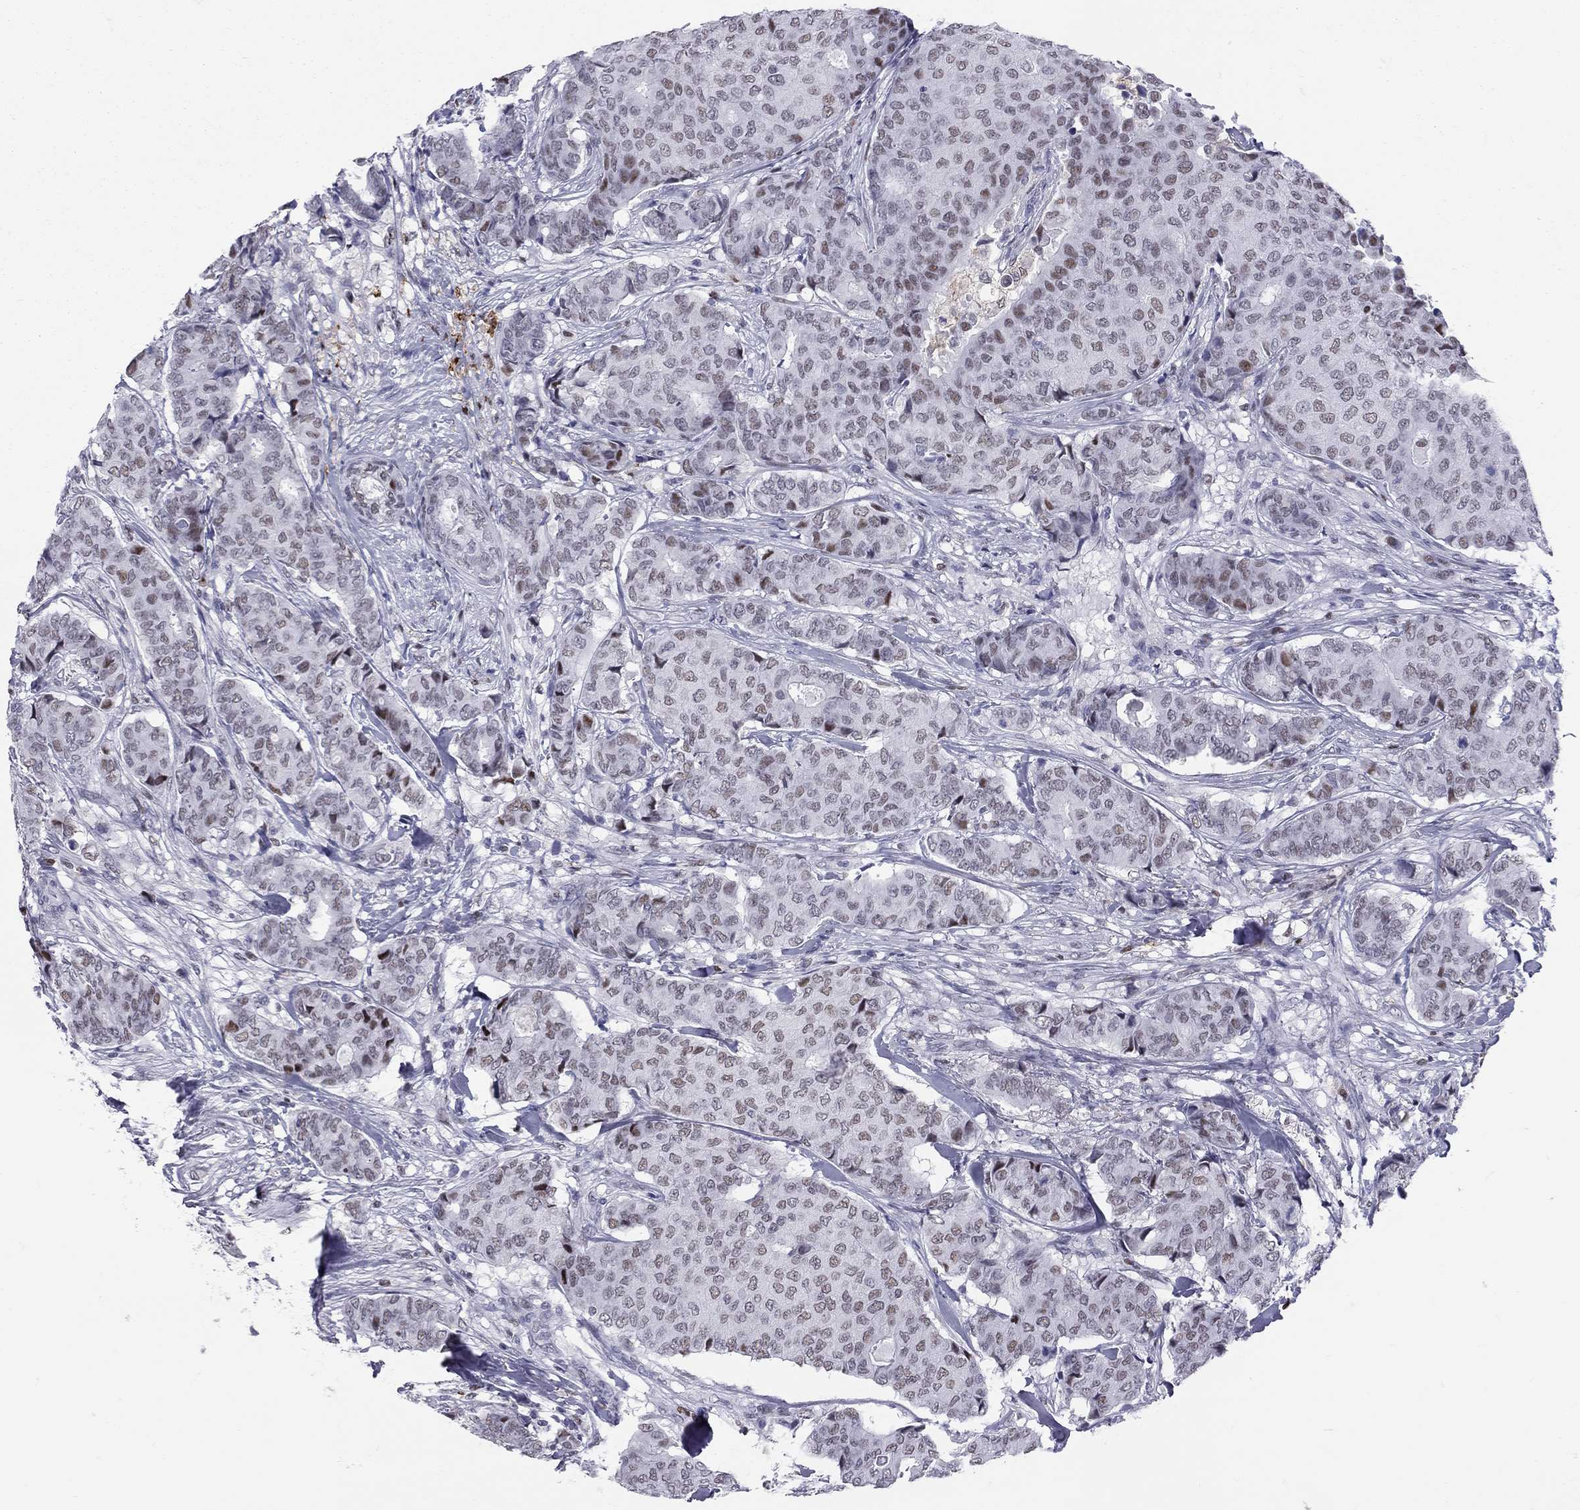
{"staining": {"intensity": "strong", "quantity": "<25%", "location": "nuclear"}, "tissue": "breast cancer", "cell_type": "Tumor cells", "image_type": "cancer", "snomed": [{"axis": "morphology", "description": "Duct carcinoma"}, {"axis": "topography", "description": "Breast"}], "caption": "A brown stain highlights strong nuclear staining of a protein in human breast cancer (intraductal carcinoma) tumor cells.", "gene": "PCGF3", "patient": {"sex": "female", "age": 75}}